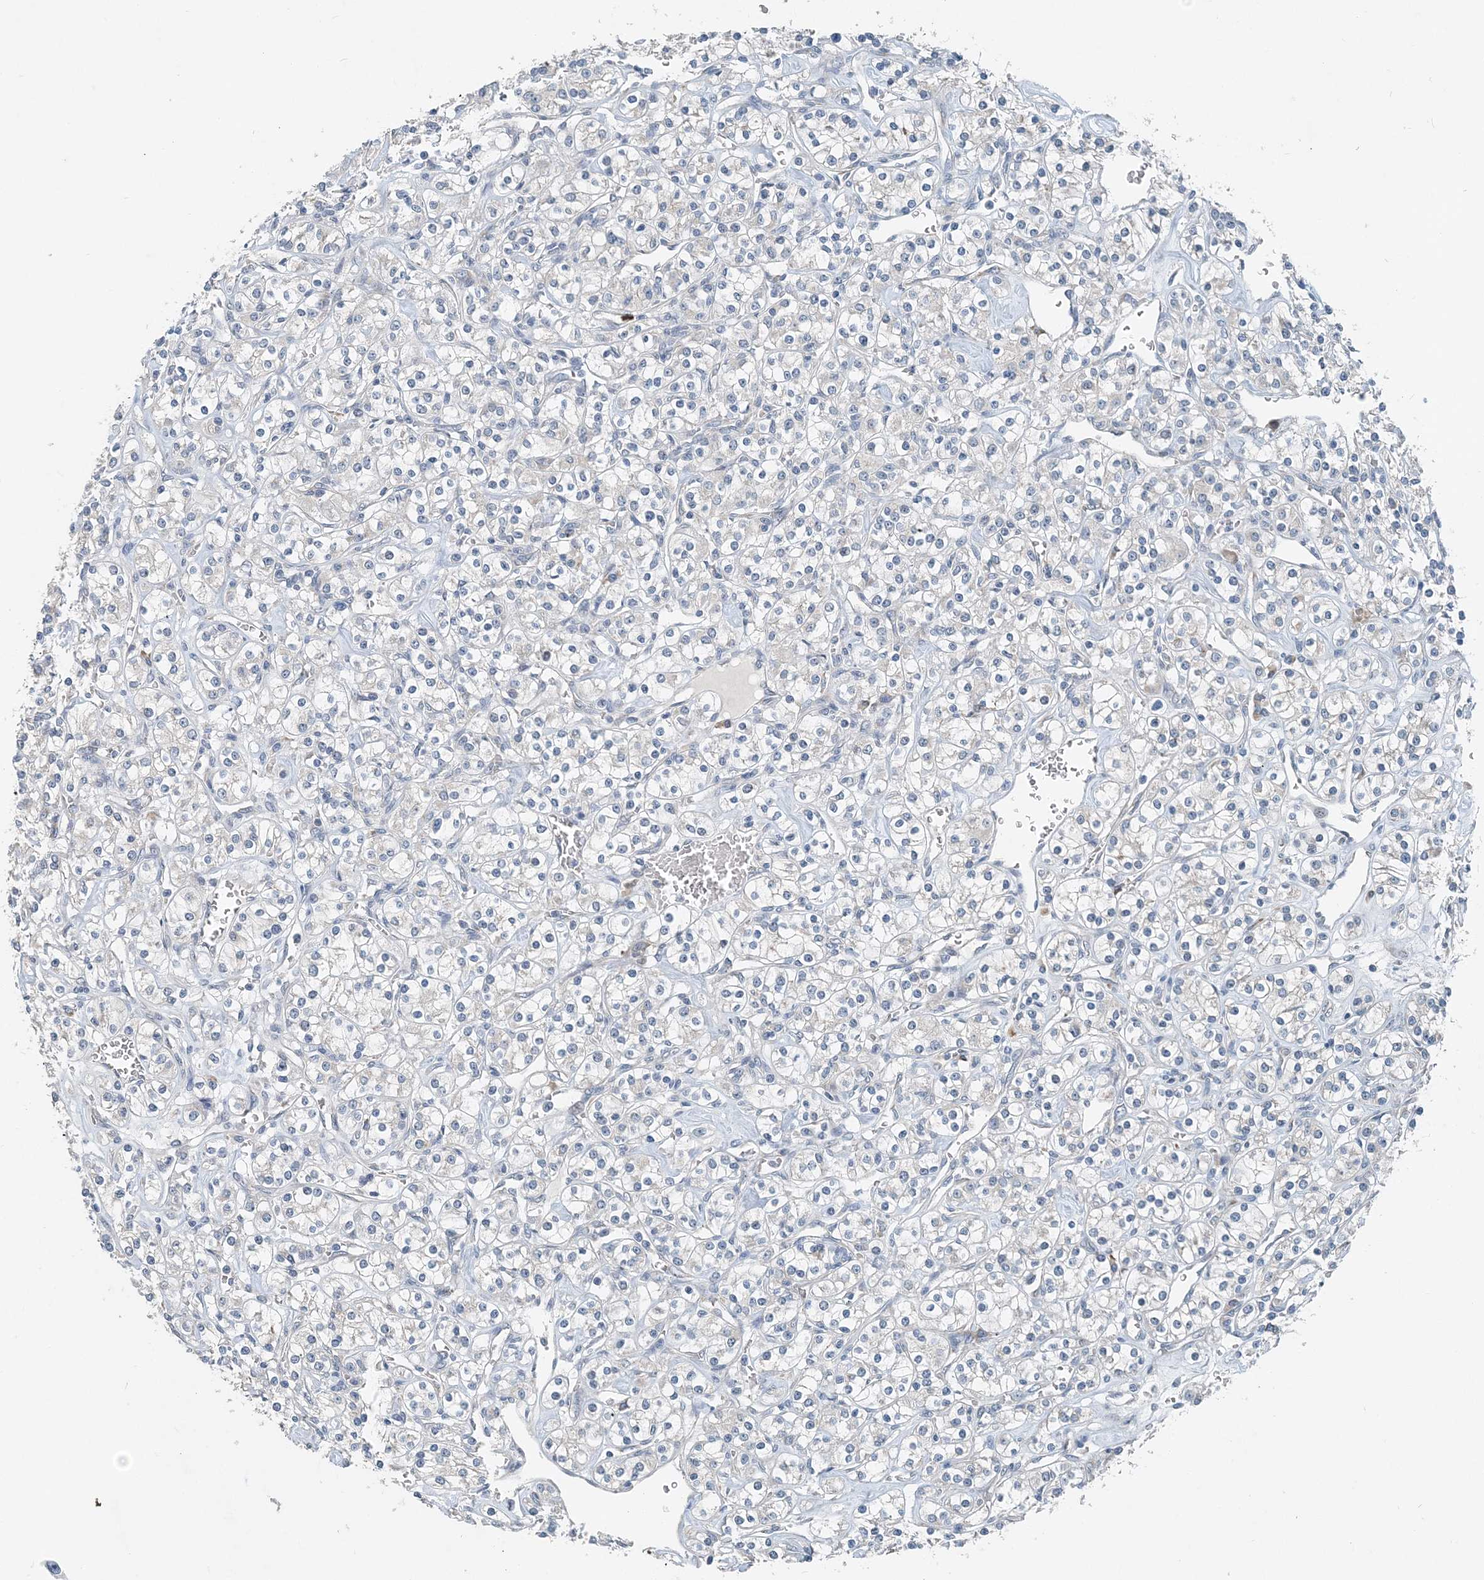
{"staining": {"intensity": "negative", "quantity": "none", "location": "none"}, "tissue": "renal cancer", "cell_type": "Tumor cells", "image_type": "cancer", "snomed": [{"axis": "morphology", "description": "Adenocarcinoma, NOS"}, {"axis": "topography", "description": "Kidney"}], "caption": "IHC micrograph of human renal cancer stained for a protein (brown), which exhibits no positivity in tumor cells.", "gene": "EEF1A2", "patient": {"sex": "male", "age": 77}}